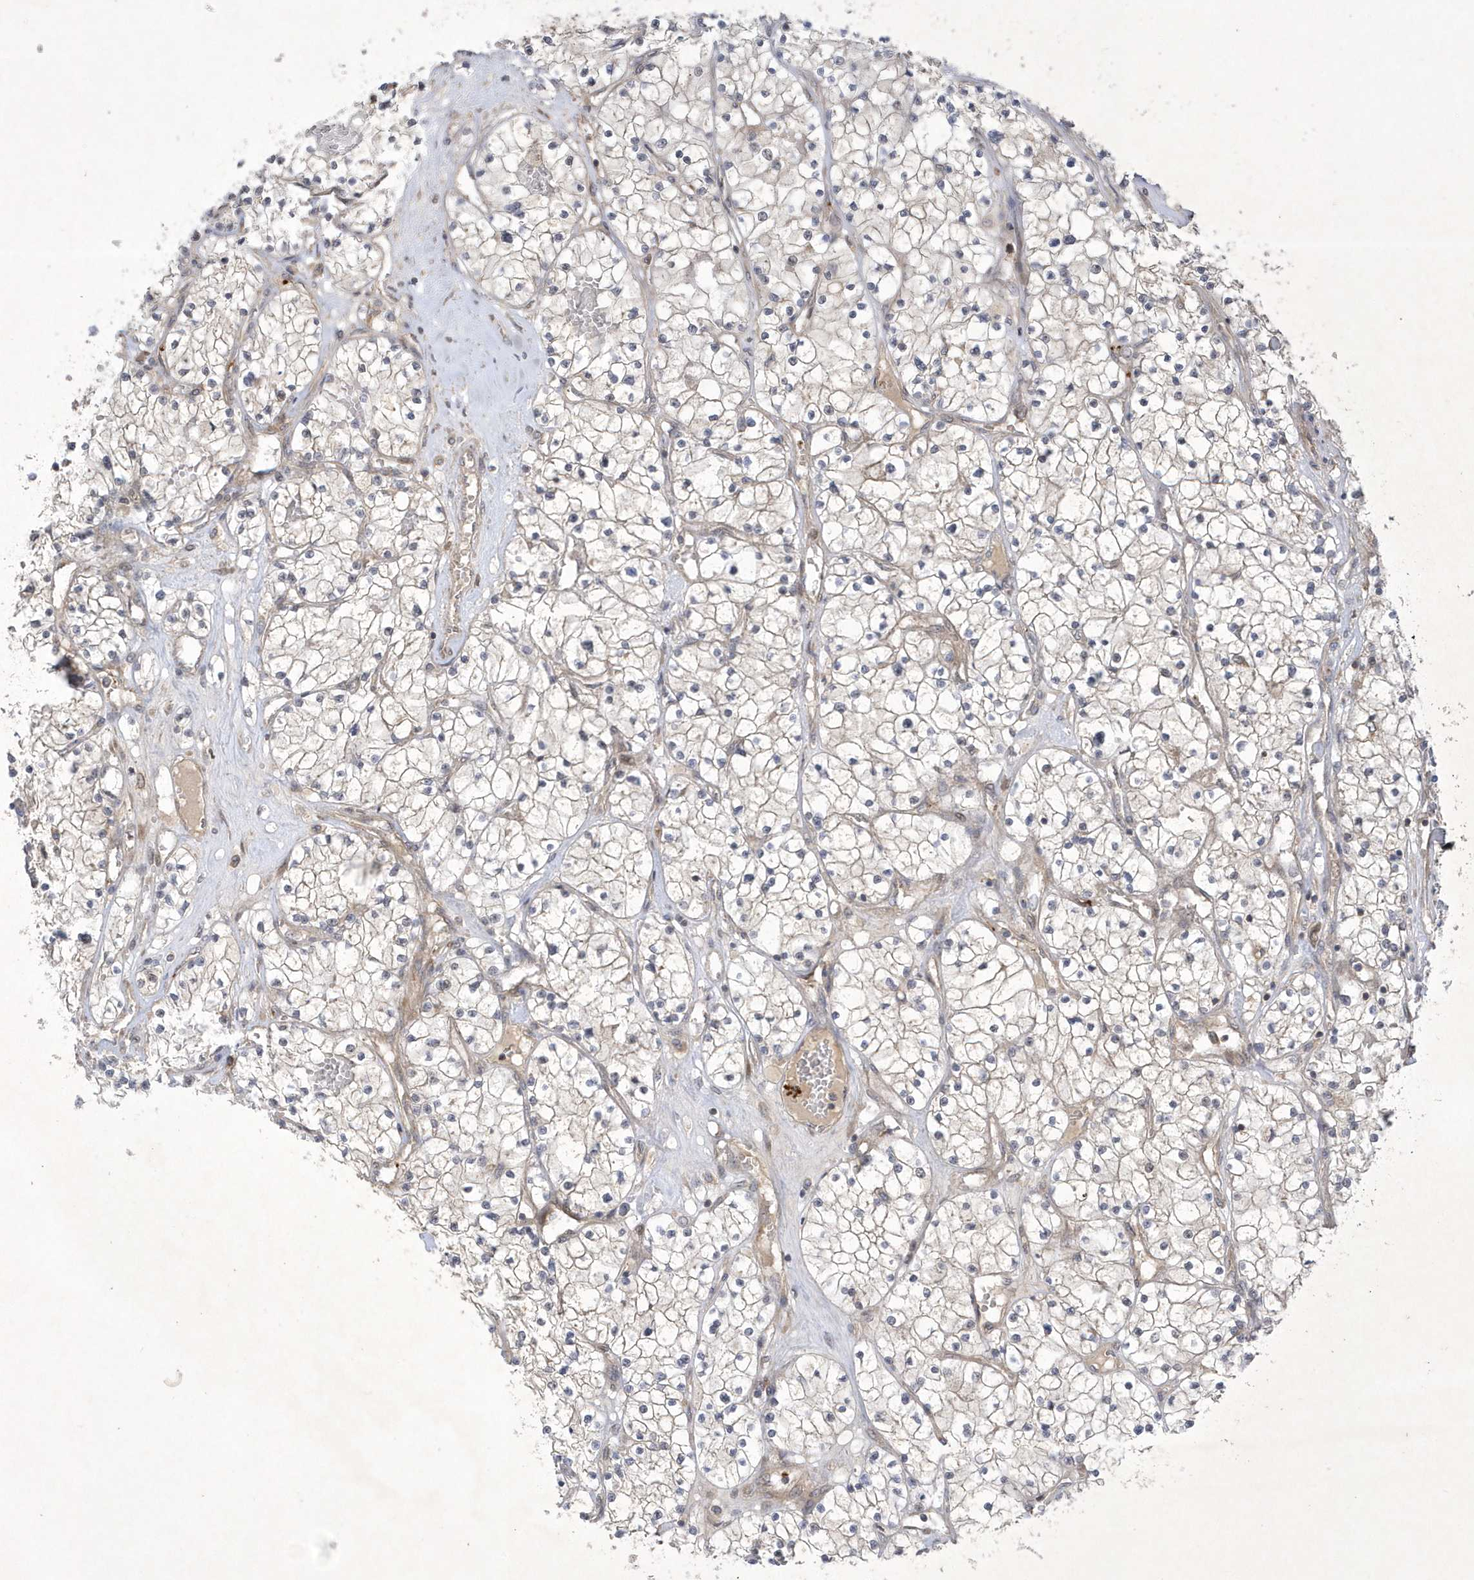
{"staining": {"intensity": "negative", "quantity": "none", "location": "none"}, "tissue": "renal cancer", "cell_type": "Tumor cells", "image_type": "cancer", "snomed": [{"axis": "morphology", "description": "Normal tissue, NOS"}, {"axis": "morphology", "description": "Adenocarcinoma, NOS"}, {"axis": "topography", "description": "Kidney"}], "caption": "This is an IHC photomicrograph of renal cancer (adenocarcinoma). There is no staining in tumor cells.", "gene": "NAF1", "patient": {"sex": "male", "age": 68}}